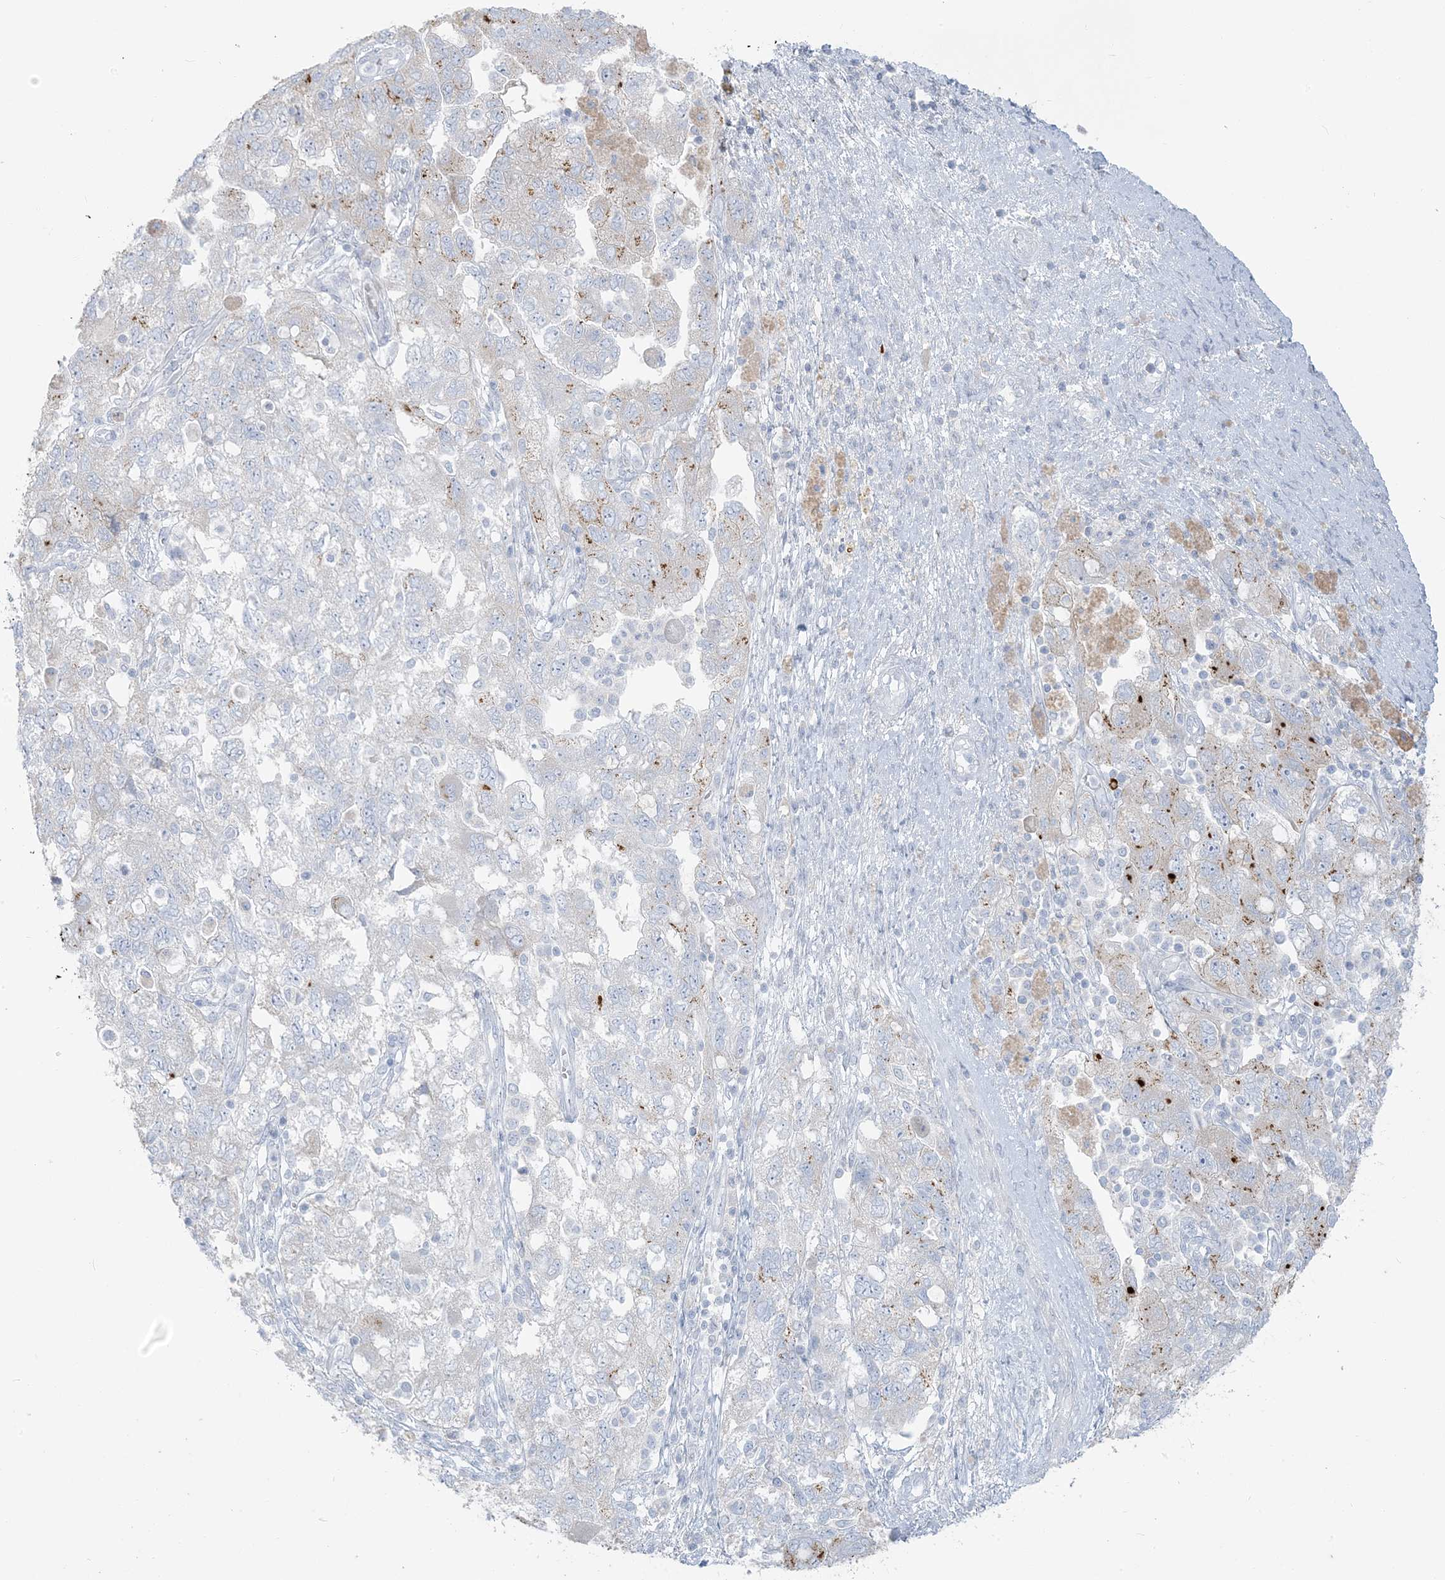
{"staining": {"intensity": "moderate", "quantity": "25%-75%", "location": "cytoplasmic/membranous"}, "tissue": "ovarian cancer", "cell_type": "Tumor cells", "image_type": "cancer", "snomed": [{"axis": "morphology", "description": "Carcinoma, NOS"}, {"axis": "morphology", "description": "Cystadenocarcinoma, serous, NOS"}, {"axis": "topography", "description": "Ovary"}], "caption": "Immunohistochemical staining of carcinoma (ovarian) reveals moderate cytoplasmic/membranous protein positivity in about 25%-75% of tumor cells.", "gene": "SCML1", "patient": {"sex": "female", "age": 69}}